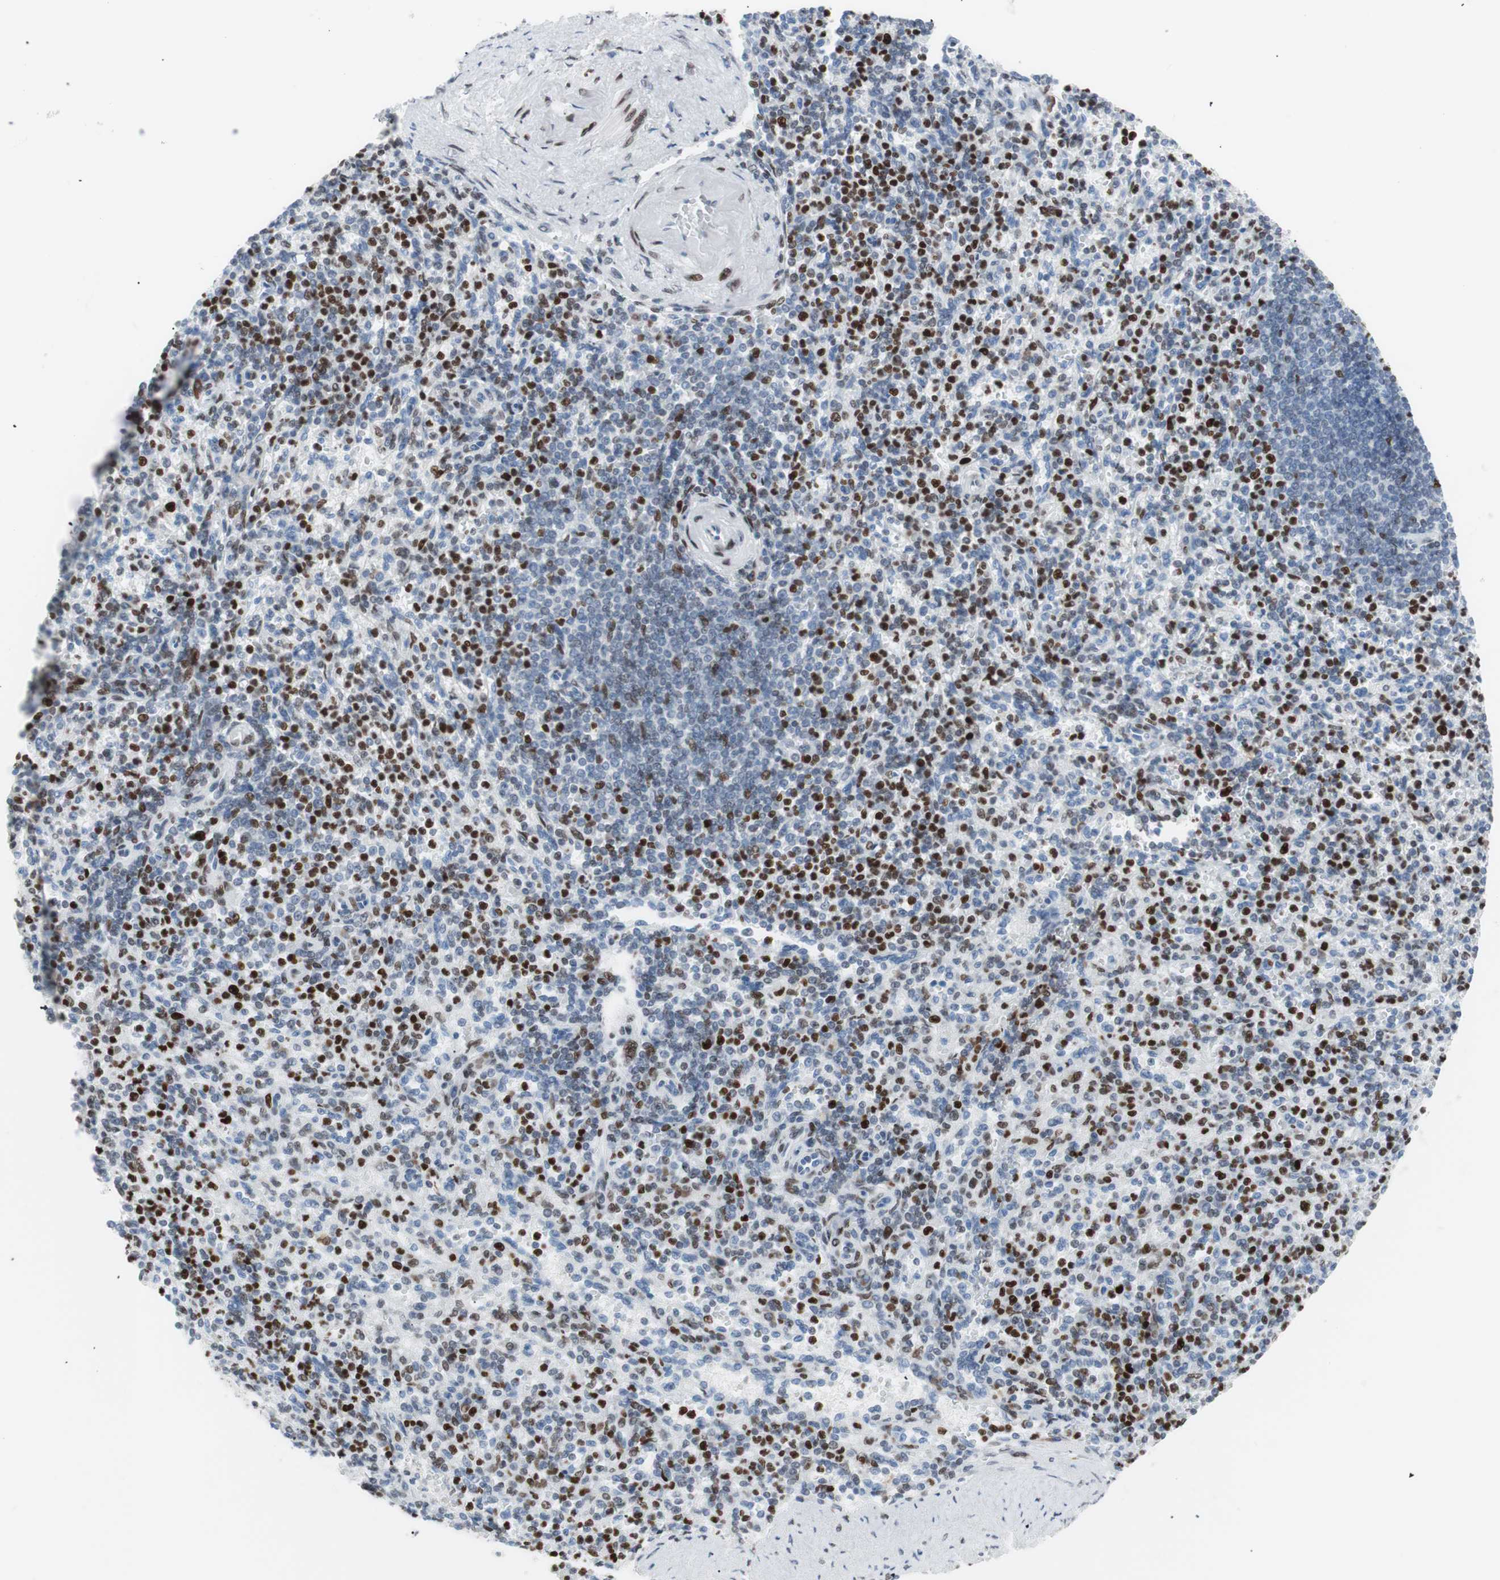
{"staining": {"intensity": "strong", "quantity": "<25%", "location": "nuclear"}, "tissue": "spleen", "cell_type": "Cells in red pulp", "image_type": "normal", "snomed": [{"axis": "morphology", "description": "Normal tissue, NOS"}, {"axis": "topography", "description": "Spleen"}], "caption": "High-power microscopy captured an immunohistochemistry (IHC) image of benign spleen, revealing strong nuclear expression in about <25% of cells in red pulp.", "gene": "CEBPB", "patient": {"sex": "female", "age": 74}}